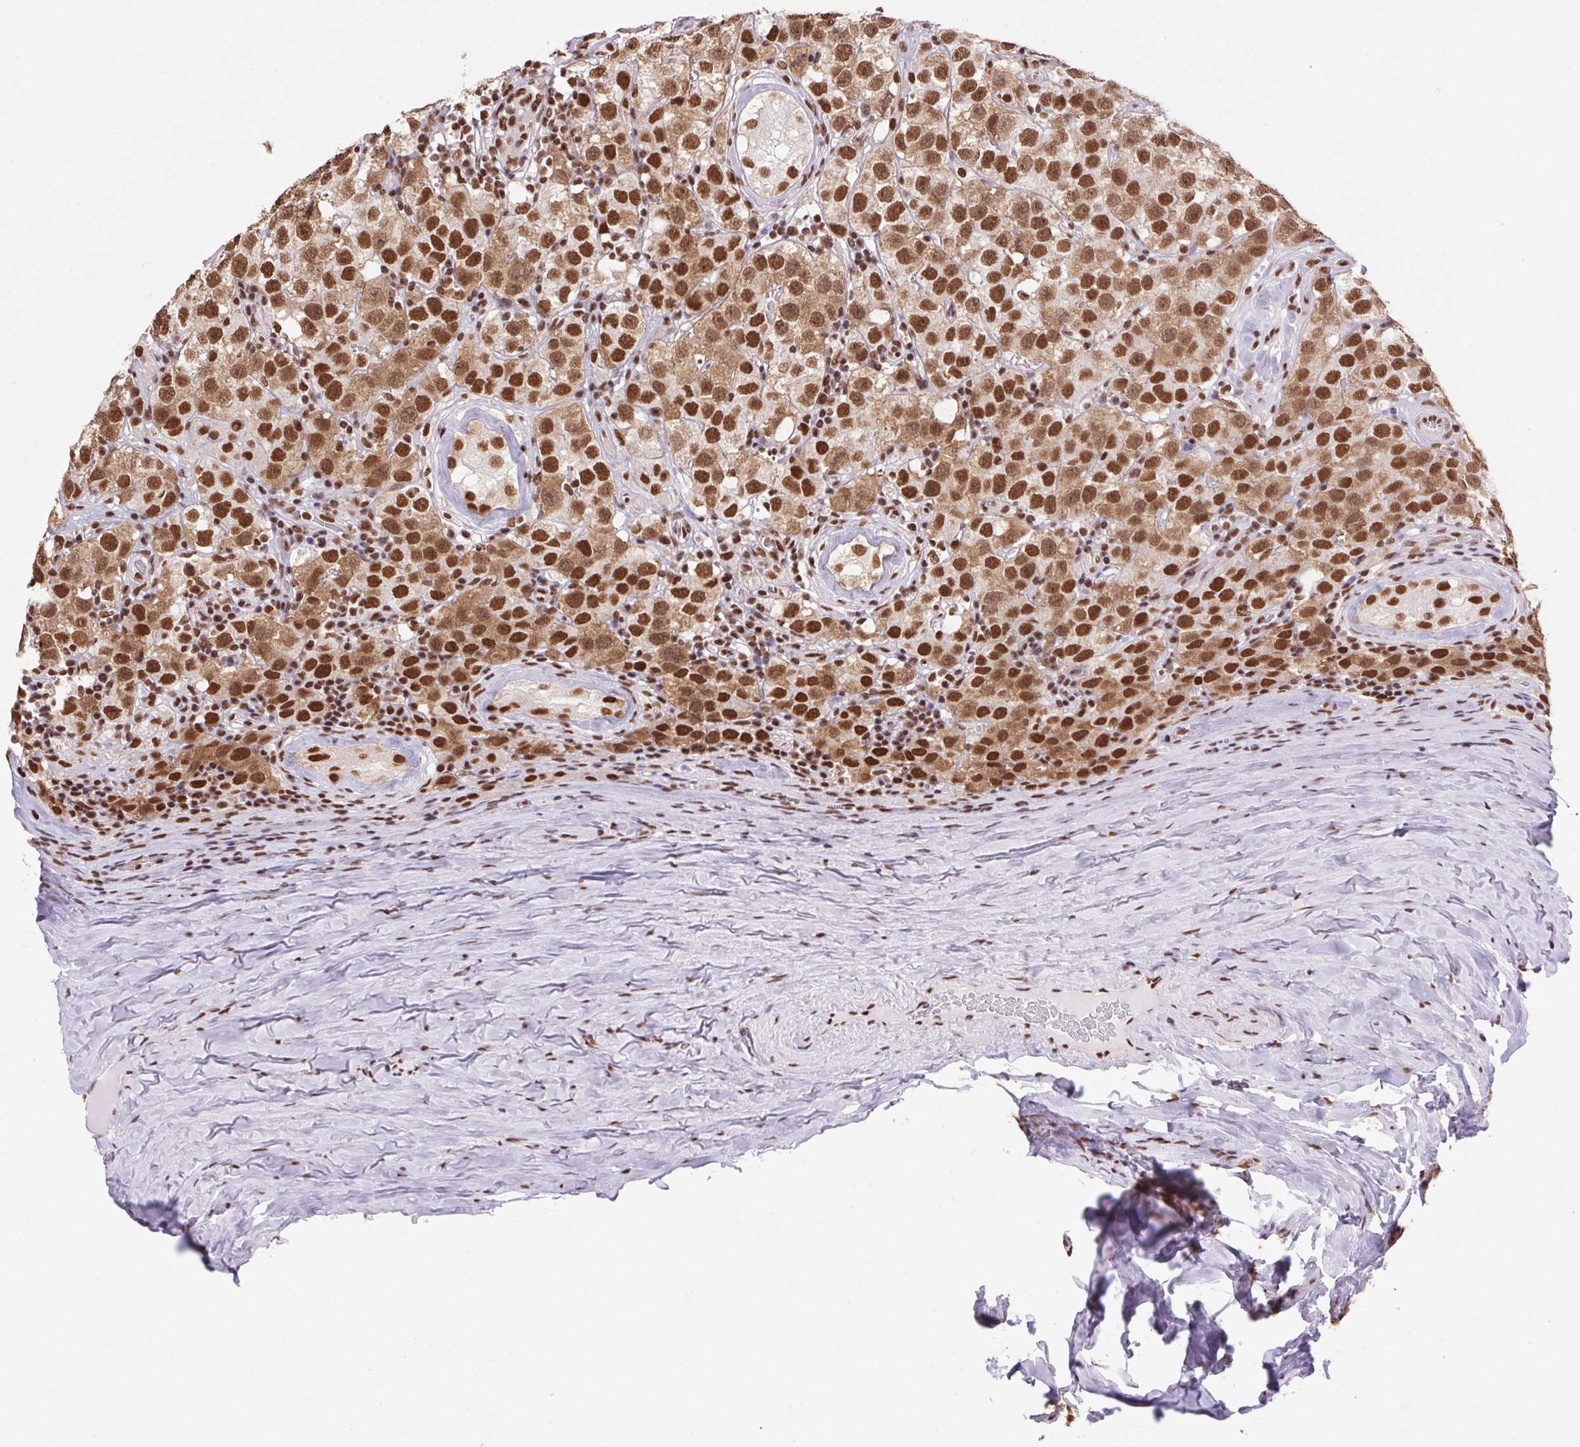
{"staining": {"intensity": "moderate", "quantity": ">75%", "location": "nuclear"}, "tissue": "testis cancer", "cell_type": "Tumor cells", "image_type": "cancer", "snomed": [{"axis": "morphology", "description": "Seminoma, NOS"}, {"axis": "topography", "description": "Testis"}], "caption": "Protein expression analysis of testis seminoma displays moderate nuclear positivity in approximately >75% of tumor cells.", "gene": "ZNF207", "patient": {"sex": "male", "age": 34}}